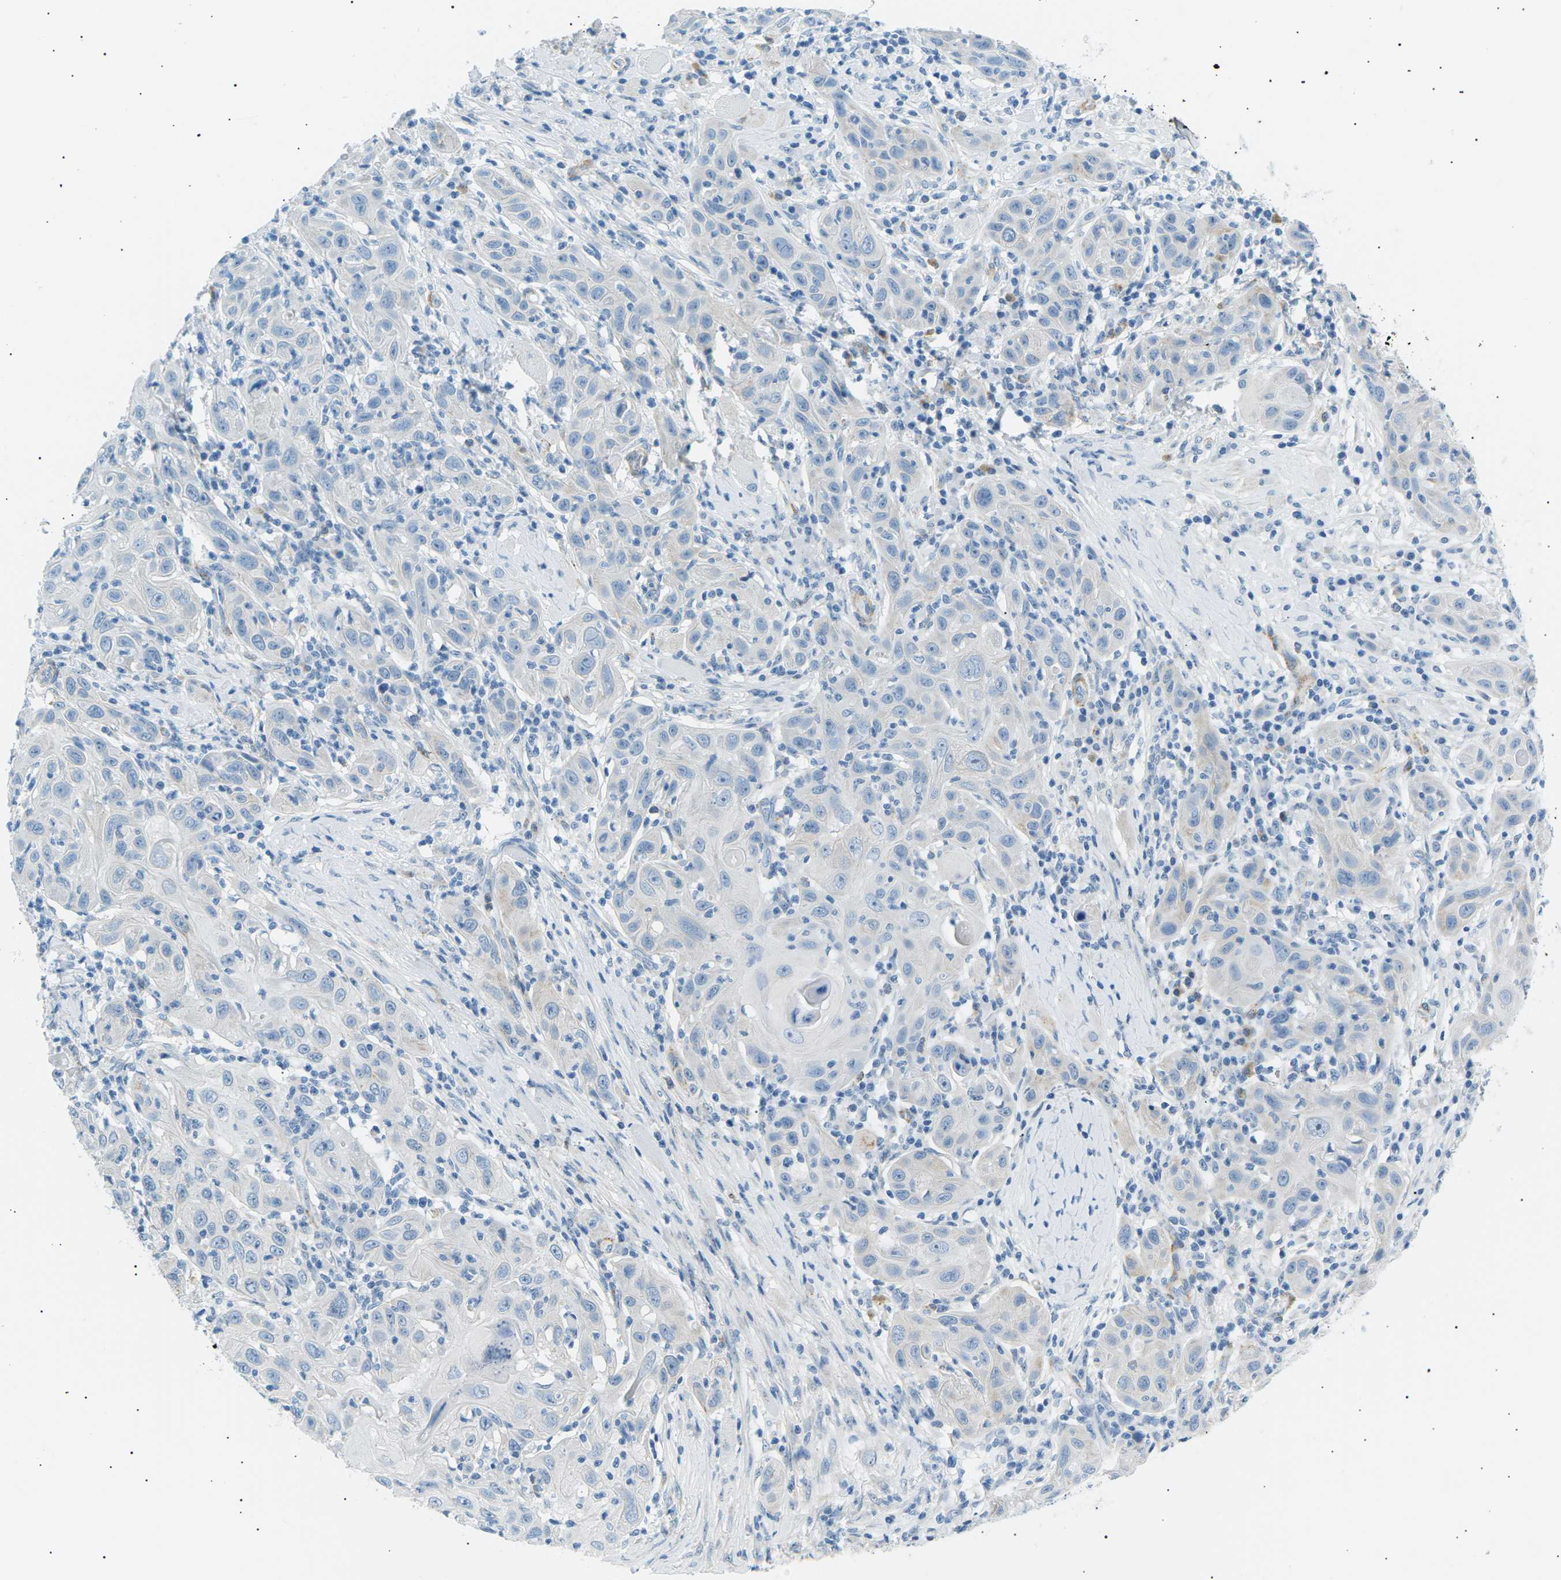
{"staining": {"intensity": "negative", "quantity": "none", "location": "none"}, "tissue": "skin cancer", "cell_type": "Tumor cells", "image_type": "cancer", "snomed": [{"axis": "morphology", "description": "Squamous cell carcinoma, NOS"}, {"axis": "topography", "description": "Skin"}], "caption": "Human skin cancer (squamous cell carcinoma) stained for a protein using immunohistochemistry (IHC) reveals no expression in tumor cells.", "gene": "SEPTIN5", "patient": {"sex": "female", "age": 88}}